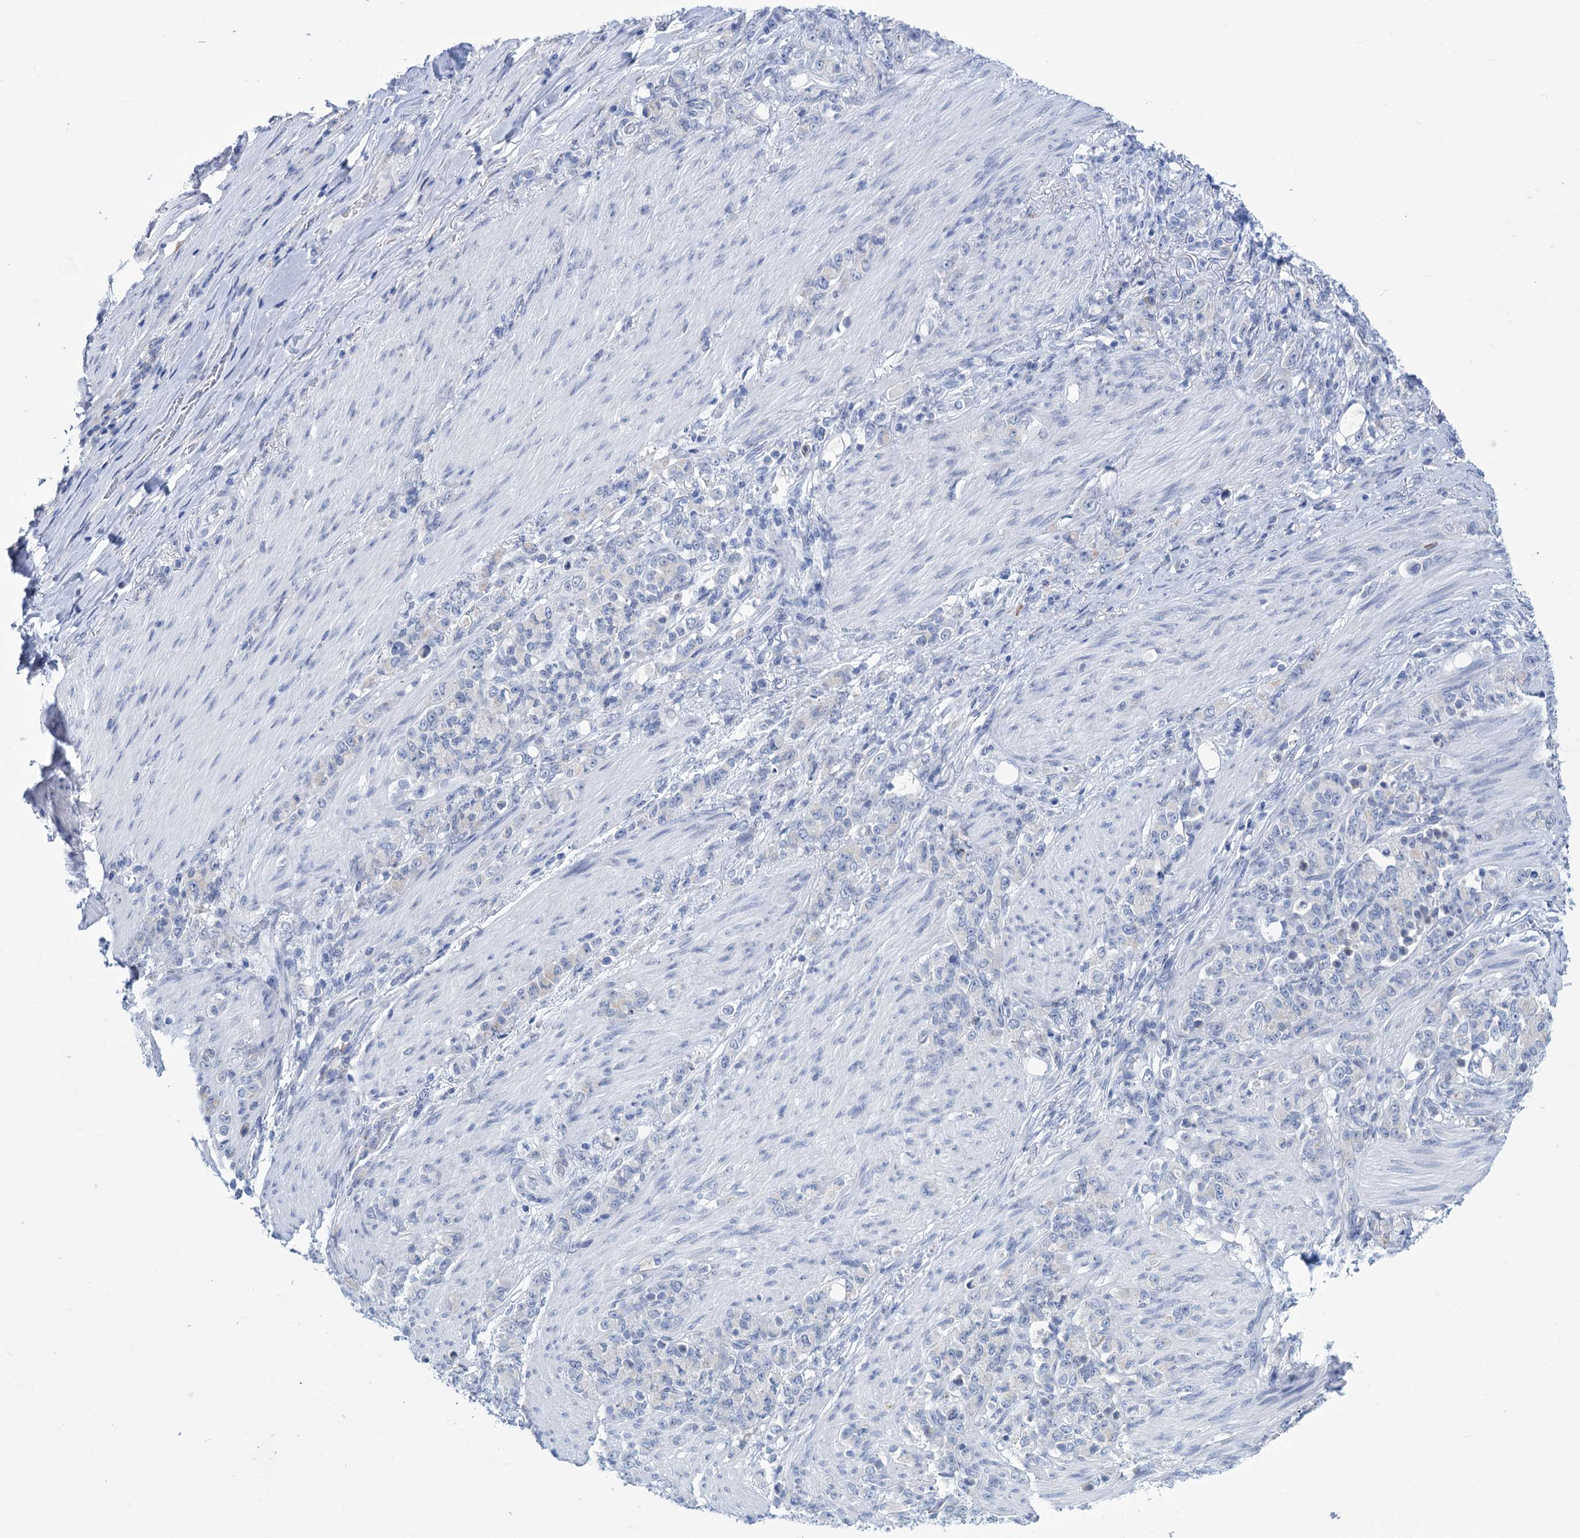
{"staining": {"intensity": "negative", "quantity": "none", "location": "none"}, "tissue": "stomach cancer", "cell_type": "Tumor cells", "image_type": "cancer", "snomed": [{"axis": "morphology", "description": "Adenocarcinoma, NOS"}, {"axis": "topography", "description": "Stomach"}], "caption": "The image displays no significant positivity in tumor cells of adenocarcinoma (stomach). The staining is performed using DAB brown chromogen with nuclei counter-stained in using hematoxylin.", "gene": "NEU3", "patient": {"sex": "female", "age": 79}}